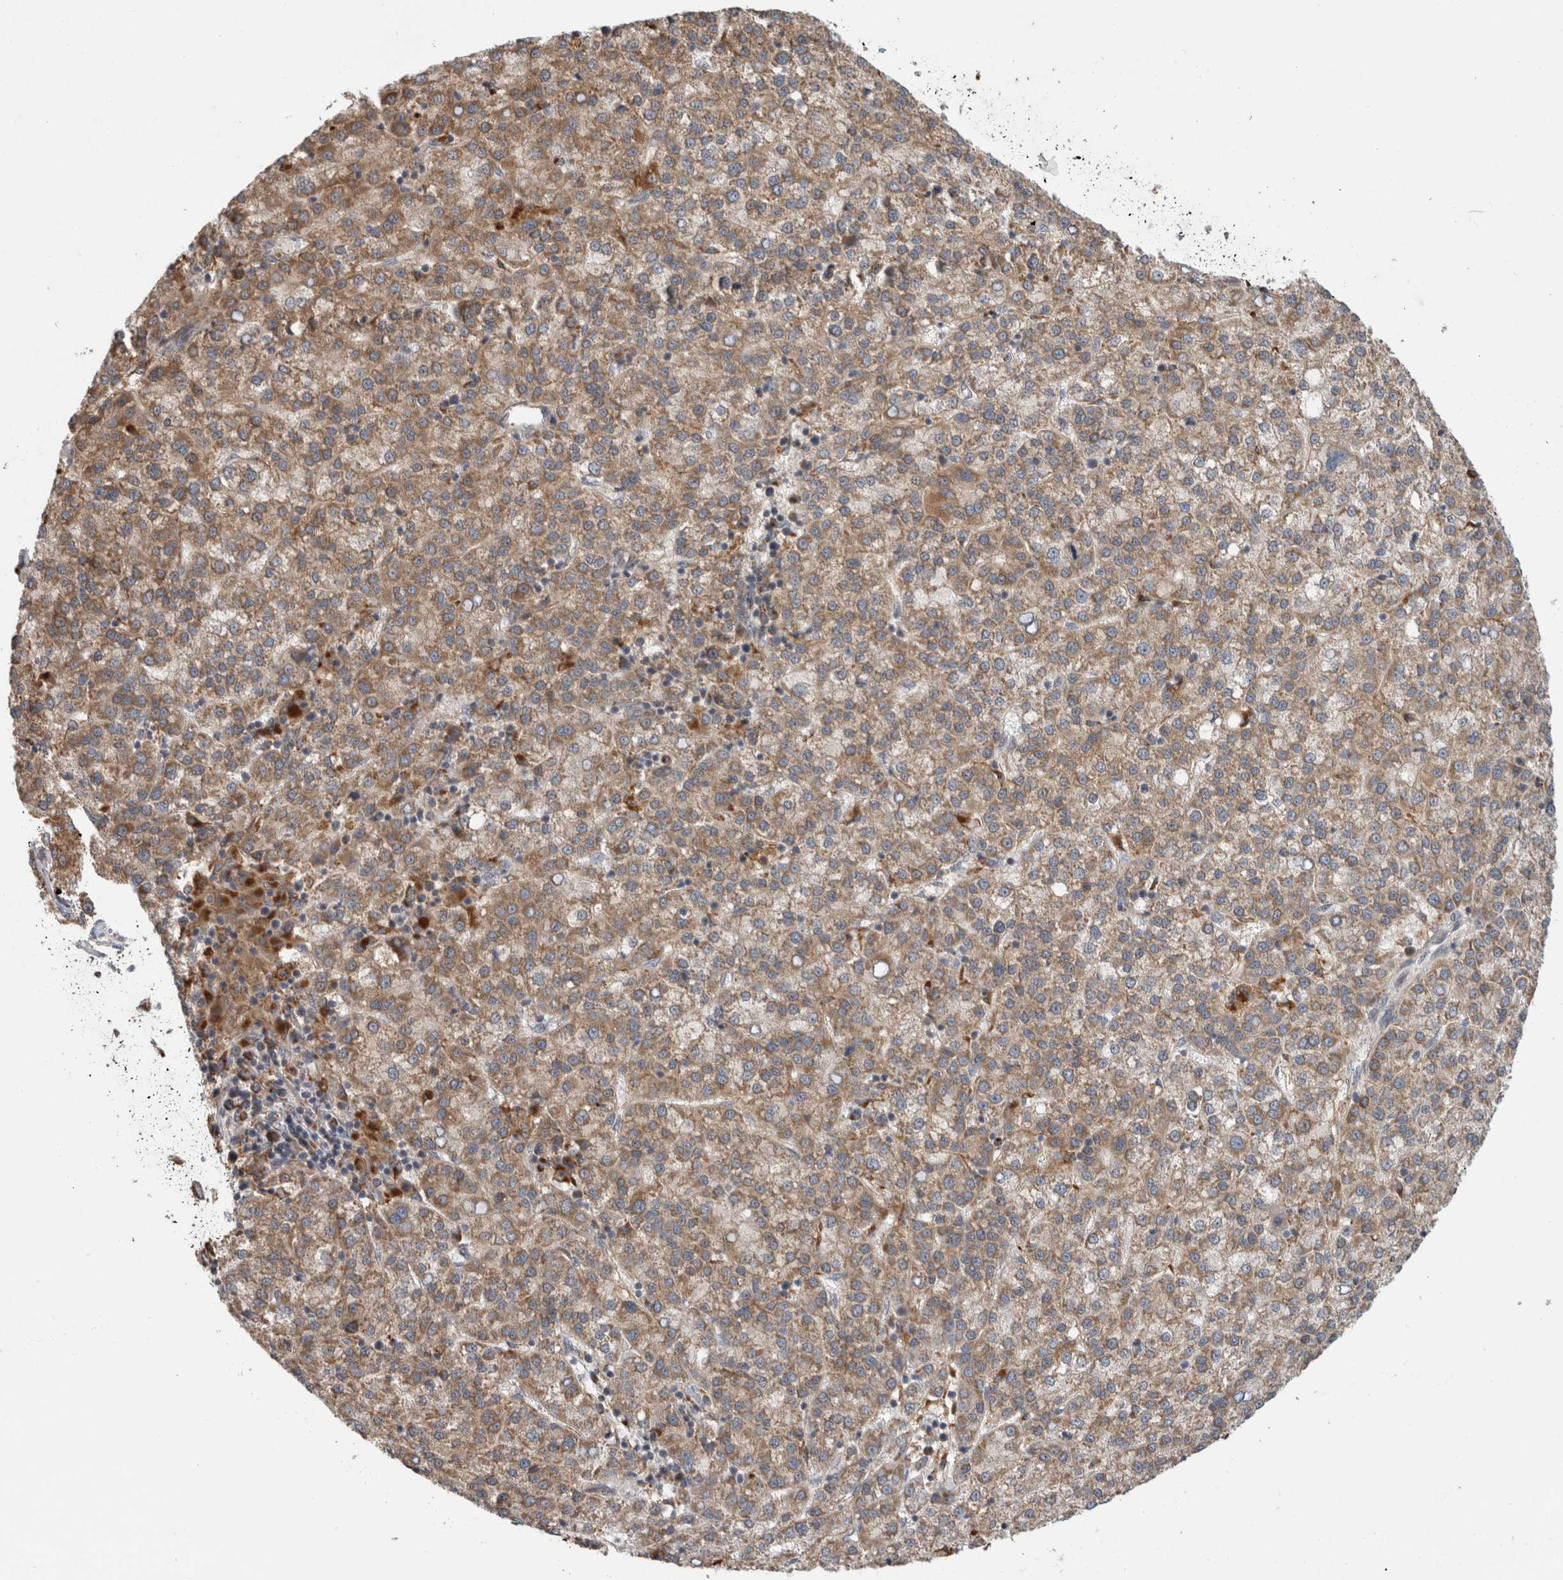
{"staining": {"intensity": "weak", "quantity": ">75%", "location": "cytoplasmic/membranous"}, "tissue": "liver cancer", "cell_type": "Tumor cells", "image_type": "cancer", "snomed": [{"axis": "morphology", "description": "Carcinoma, Hepatocellular, NOS"}, {"axis": "topography", "description": "Liver"}], "caption": "Immunohistochemistry micrograph of hepatocellular carcinoma (liver) stained for a protein (brown), which demonstrates low levels of weak cytoplasmic/membranous positivity in approximately >75% of tumor cells.", "gene": "ADGRL3", "patient": {"sex": "female", "age": 58}}